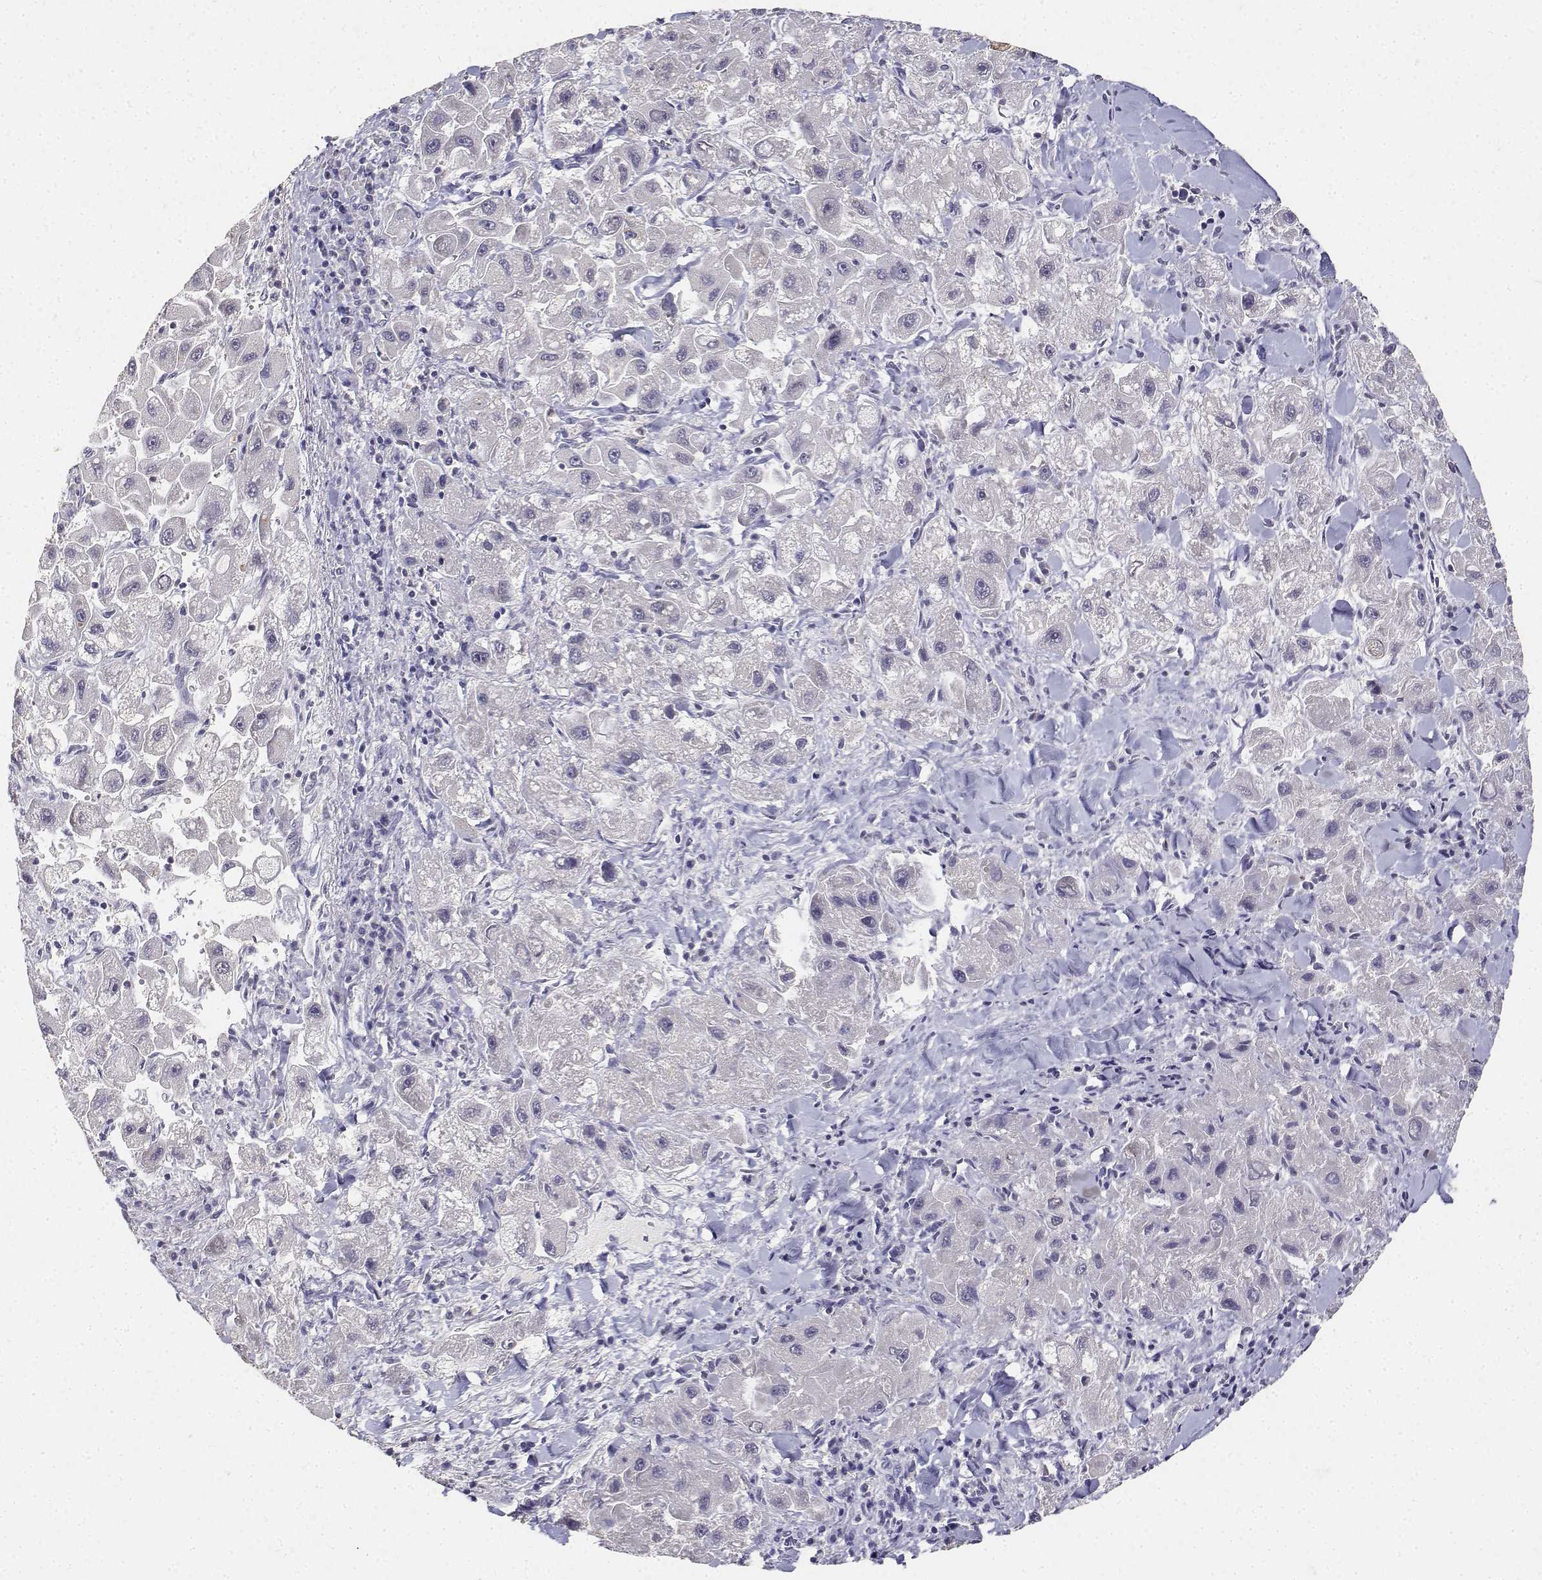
{"staining": {"intensity": "negative", "quantity": "none", "location": "none"}, "tissue": "liver cancer", "cell_type": "Tumor cells", "image_type": "cancer", "snomed": [{"axis": "morphology", "description": "Carcinoma, Hepatocellular, NOS"}, {"axis": "topography", "description": "Liver"}], "caption": "Immunohistochemistry (IHC) micrograph of neoplastic tissue: human liver cancer (hepatocellular carcinoma) stained with DAB demonstrates no significant protein expression in tumor cells.", "gene": "PAEP", "patient": {"sex": "male", "age": 24}}